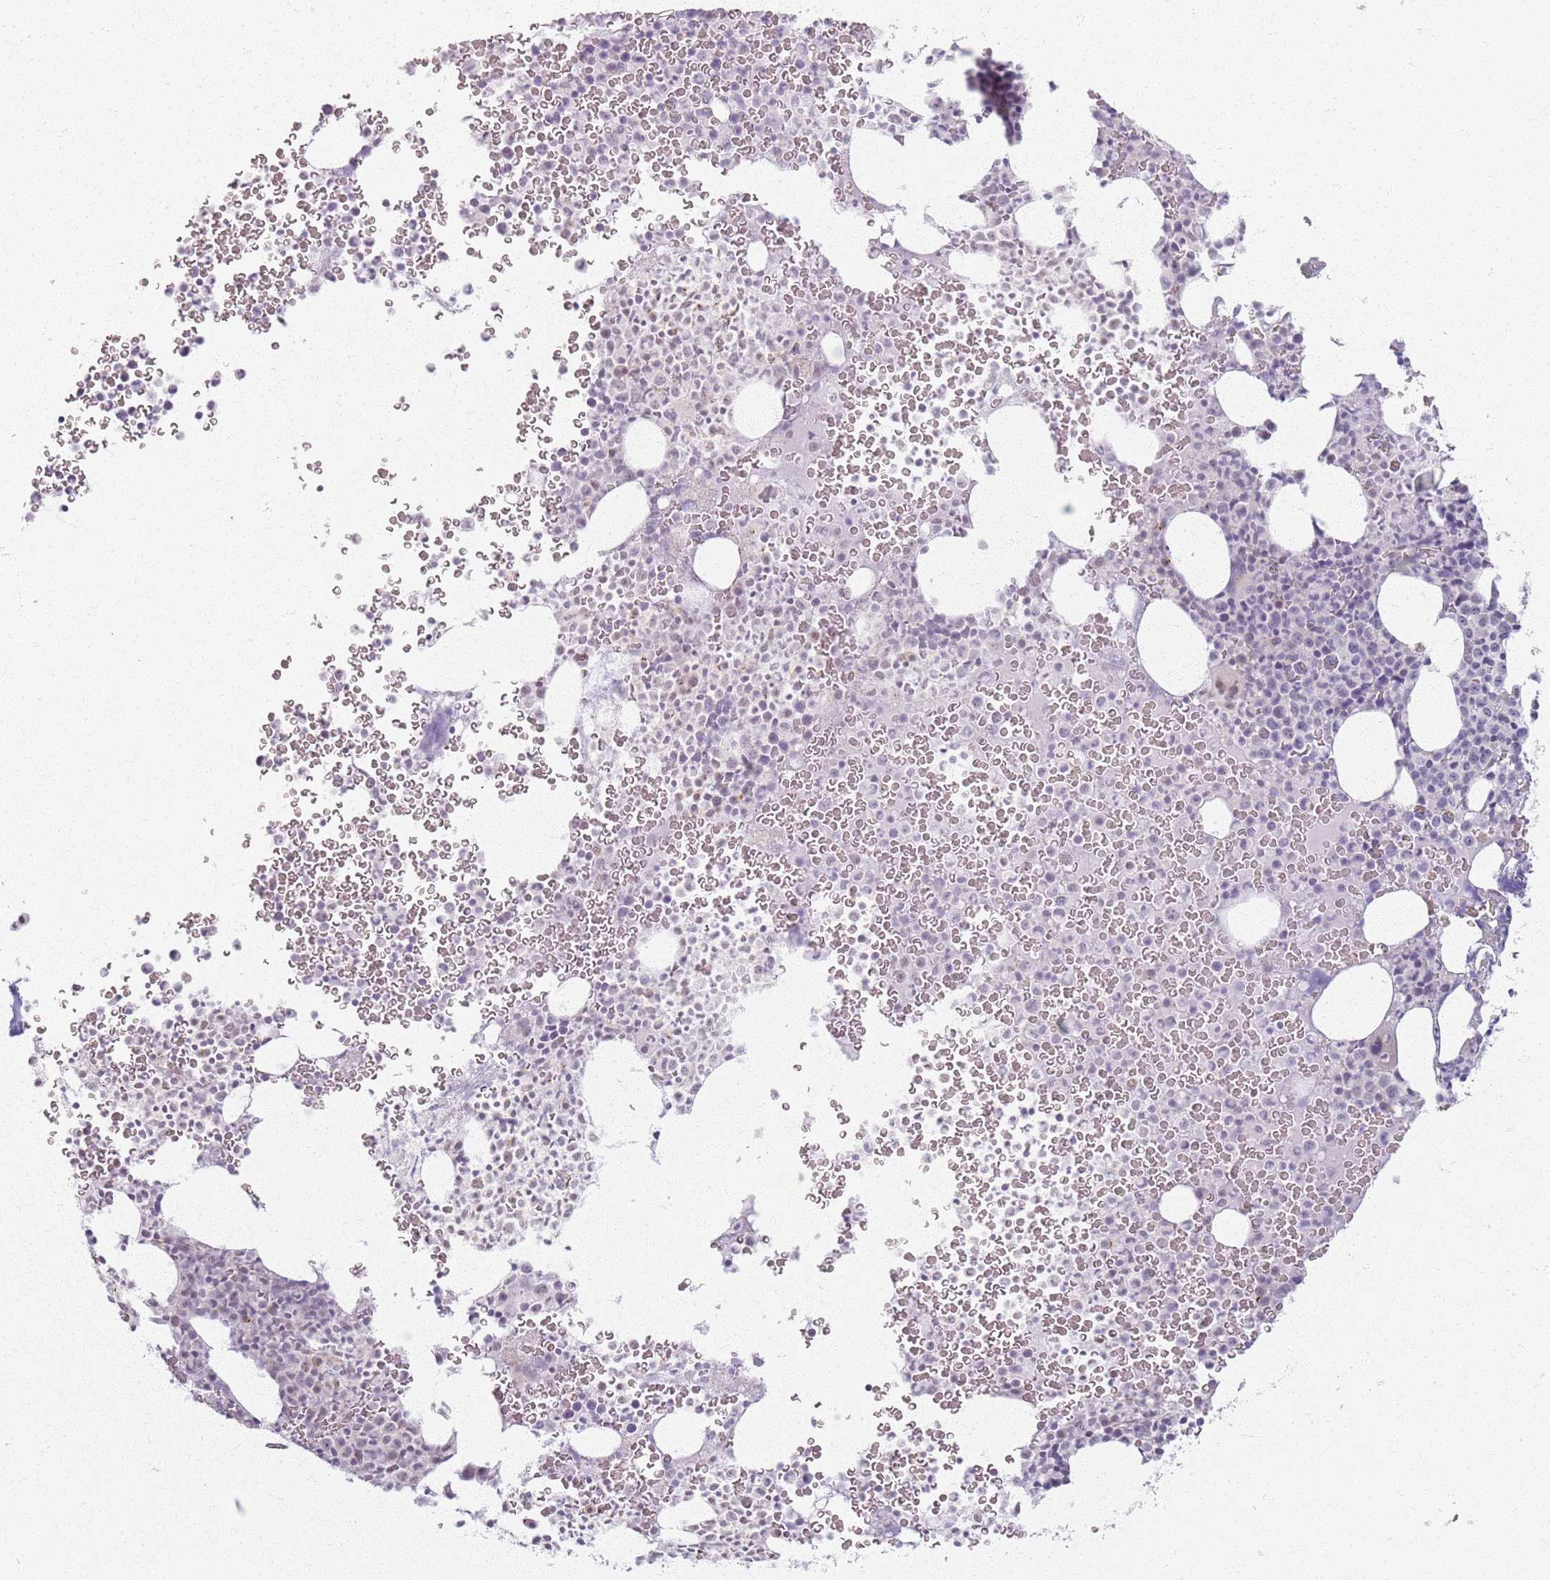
{"staining": {"intensity": "negative", "quantity": "none", "location": "none"}, "tissue": "bone marrow", "cell_type": "Hematopoietic cells", "image_type": "normal", "snomed": [{"axis": "morphology", "description": "Normal tissue, NOS"}, {"axis": "topography", "description": "Bone marrow"}], "caption": "The photomicrograph reveals no staining of hematopoietic cells in benign bone marrow.", "gene": "KCNA5", "patient": {"sex": "female", "age": 54}}